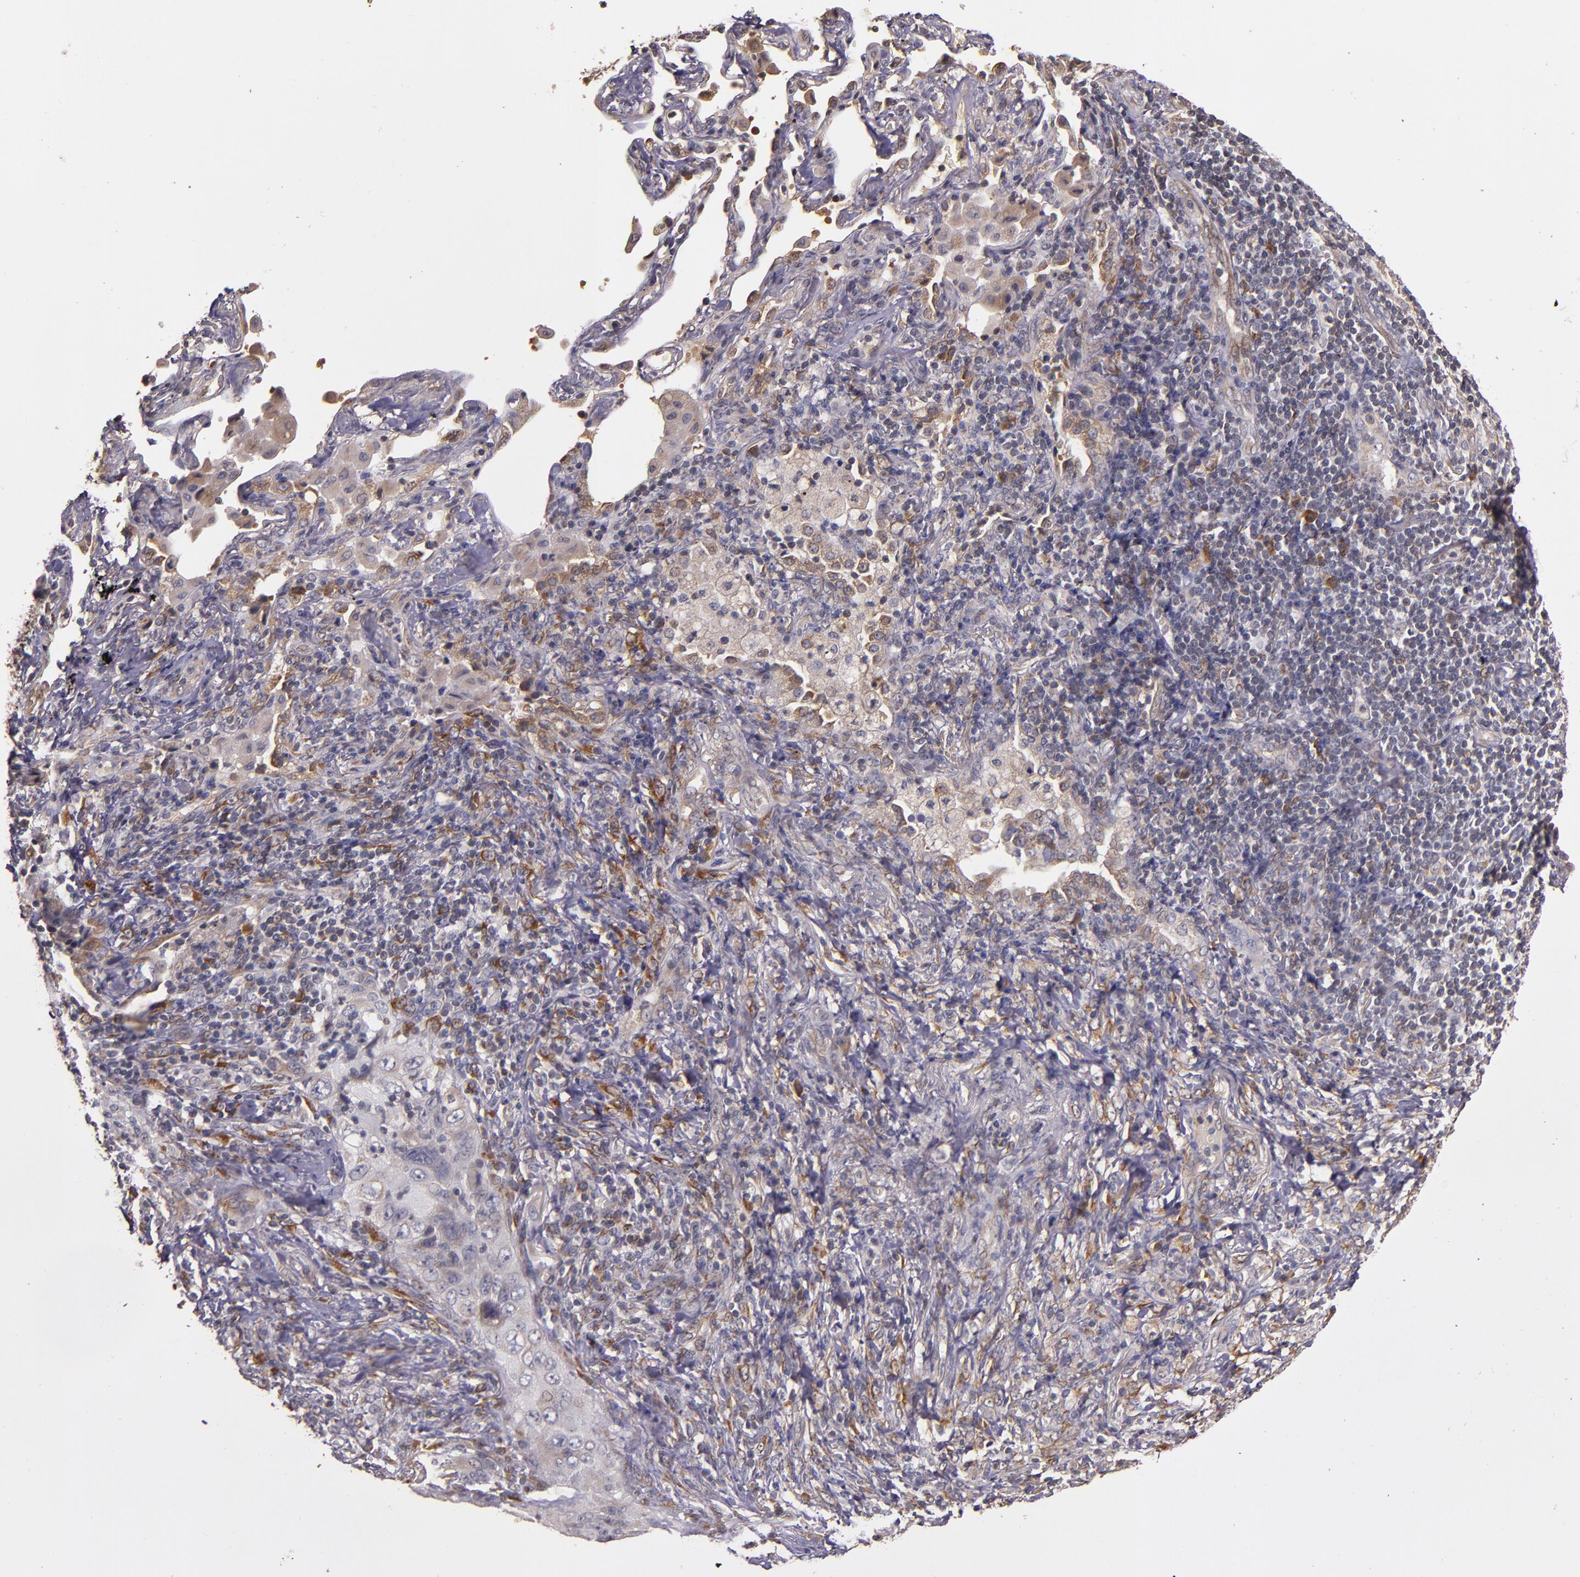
{"staining": {"intensity": "weak", "quantity": ">75%", "location": "cytoplasmic/membranous"}, "tissue": "lung cancer", "cell_type": "Tumor cells", "image_type": "cancer", "snomed": [{"axis": "morphology", "description": "Squamous cell carcinoma, NOS"}, {"axis": "topography", "description": "Lung"}], "caption": "Tumor cells show weak cytoplasmic/membranous staining in about >75% of cells in lung squamous cell carcinoma. (brown staining indicates protein expression, while blue staining denotes nuclei).", "gene": "PRAF2", "patient": {"sex": "female", "age": 67}}